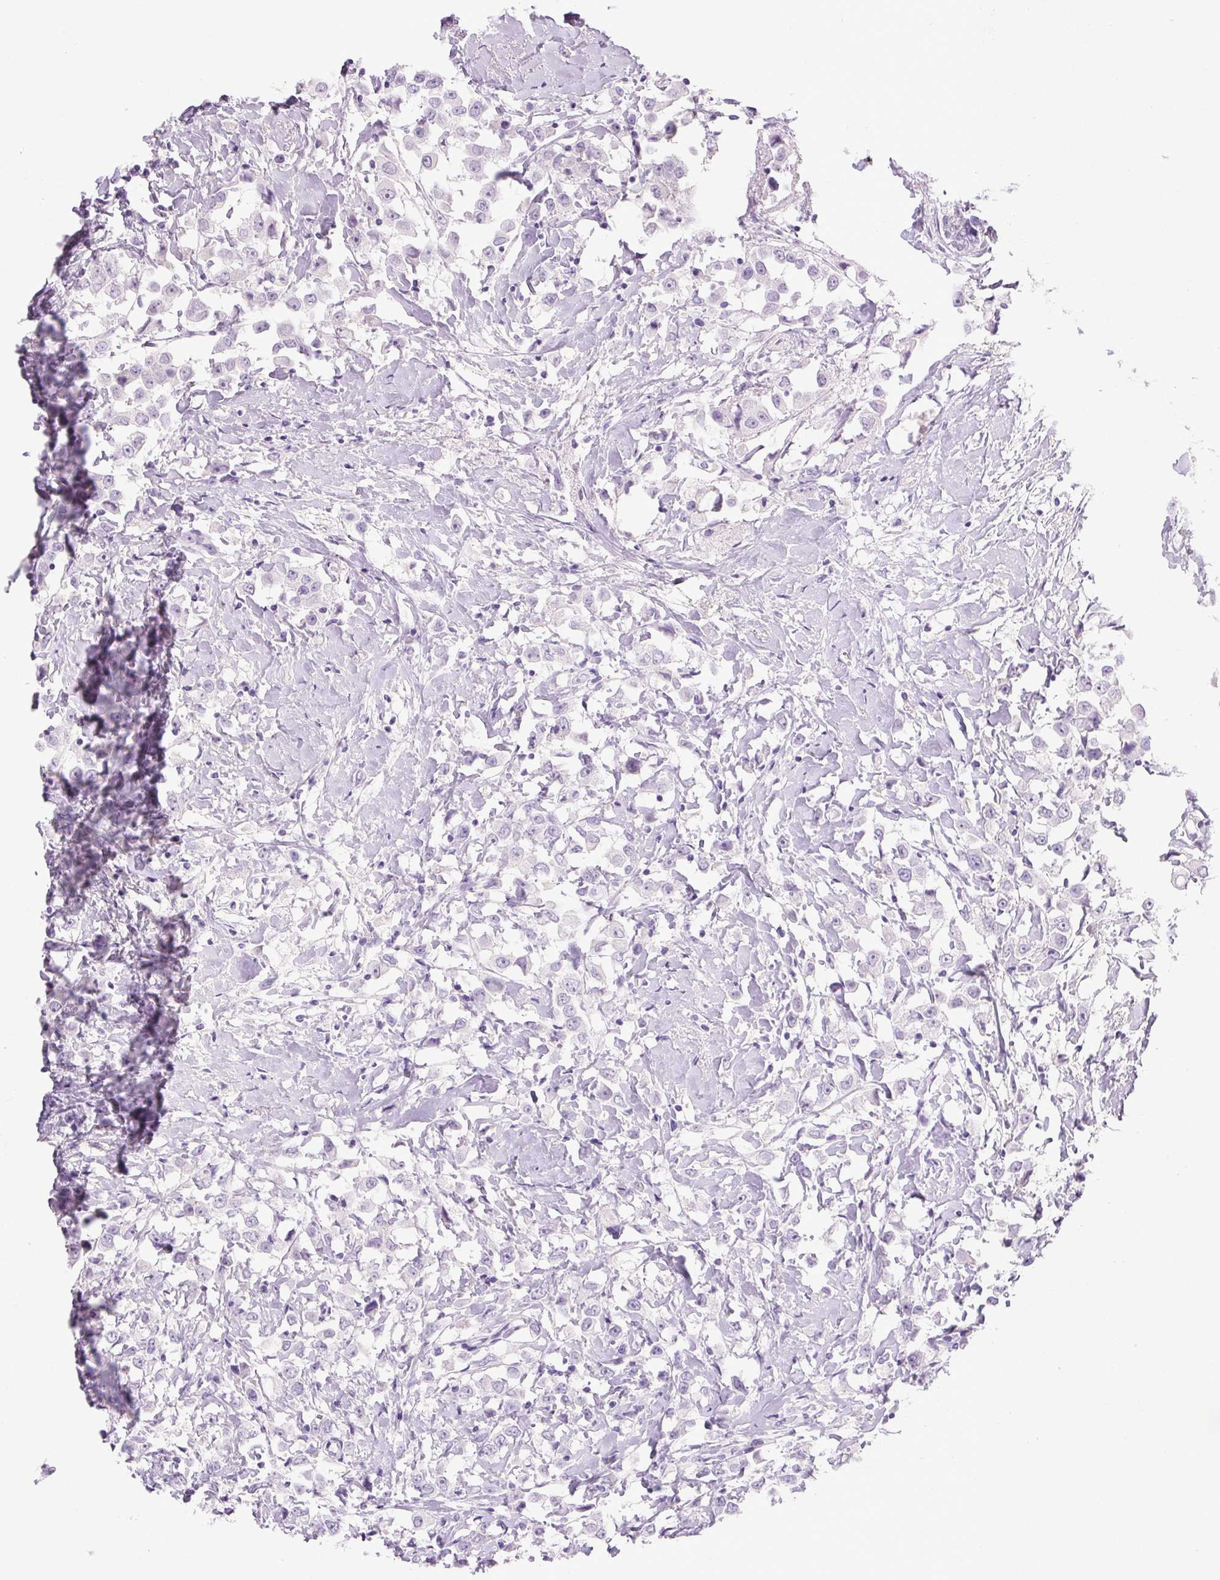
{"staining": {"intensity": "negative", "quantity": "none", "location": "none"}, "tissue": "breast cancer", "cell_type": "Tumor cells", "image_type": "cancer", "snomed": [{"axis": "morphology", "description": "Duct carcinoma"}, {"axis": "topography", "description": "Breast"}], "caption": "Tumor cells are negative for brown protein staining in intraductal carcinoma (breast). The staining was performed using DAB (3,3'-diaminobenzidine) to visualize the protein expression in brown, while the nuclei were stained in blue with hematoxylin (Magnification: 20x).", "gene": "COL9A2", "patient": {"sex": "female", "age": 61}}